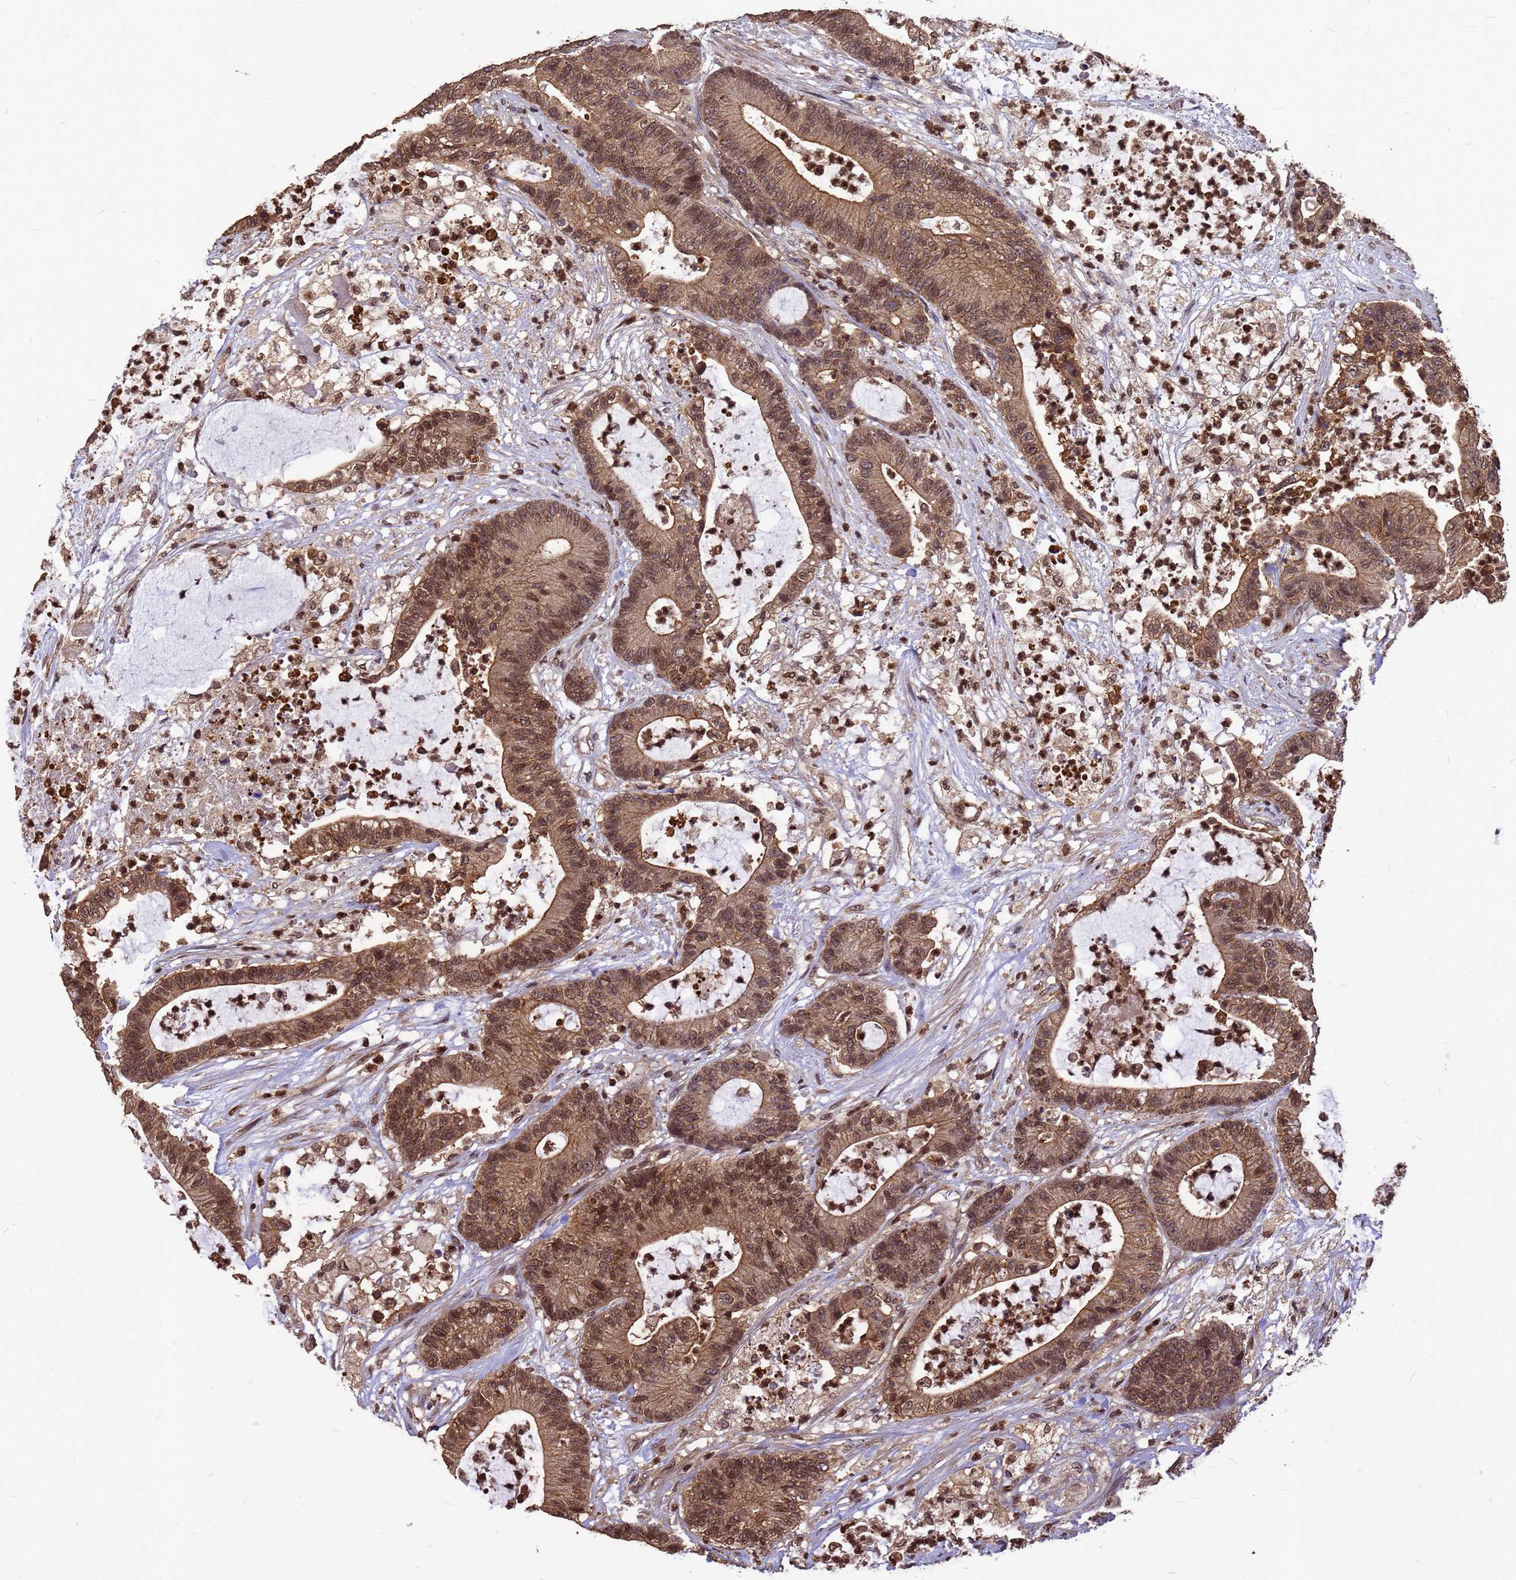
{"staining": {"intensity": "moderate", "quantity": ">75%", "location": "cytoplasmic/membranous,nuclear"}, "tissue": "colorectal cancer", "cell_type": "Tumor cells", "image_type": "cancer", "snomed": [{"axis": "morphology", "description": "Adenocarcinoma, NOS"}, {"axis": "topography", "description": "Colon"}], "caption": "Tumor cells display moderate cytoplasmic/membranous and nuclear expression in about >75% of cells in colorectal cancer.", "gene": "C1orf35", "patient": {"sex": "female", "age": 84}}